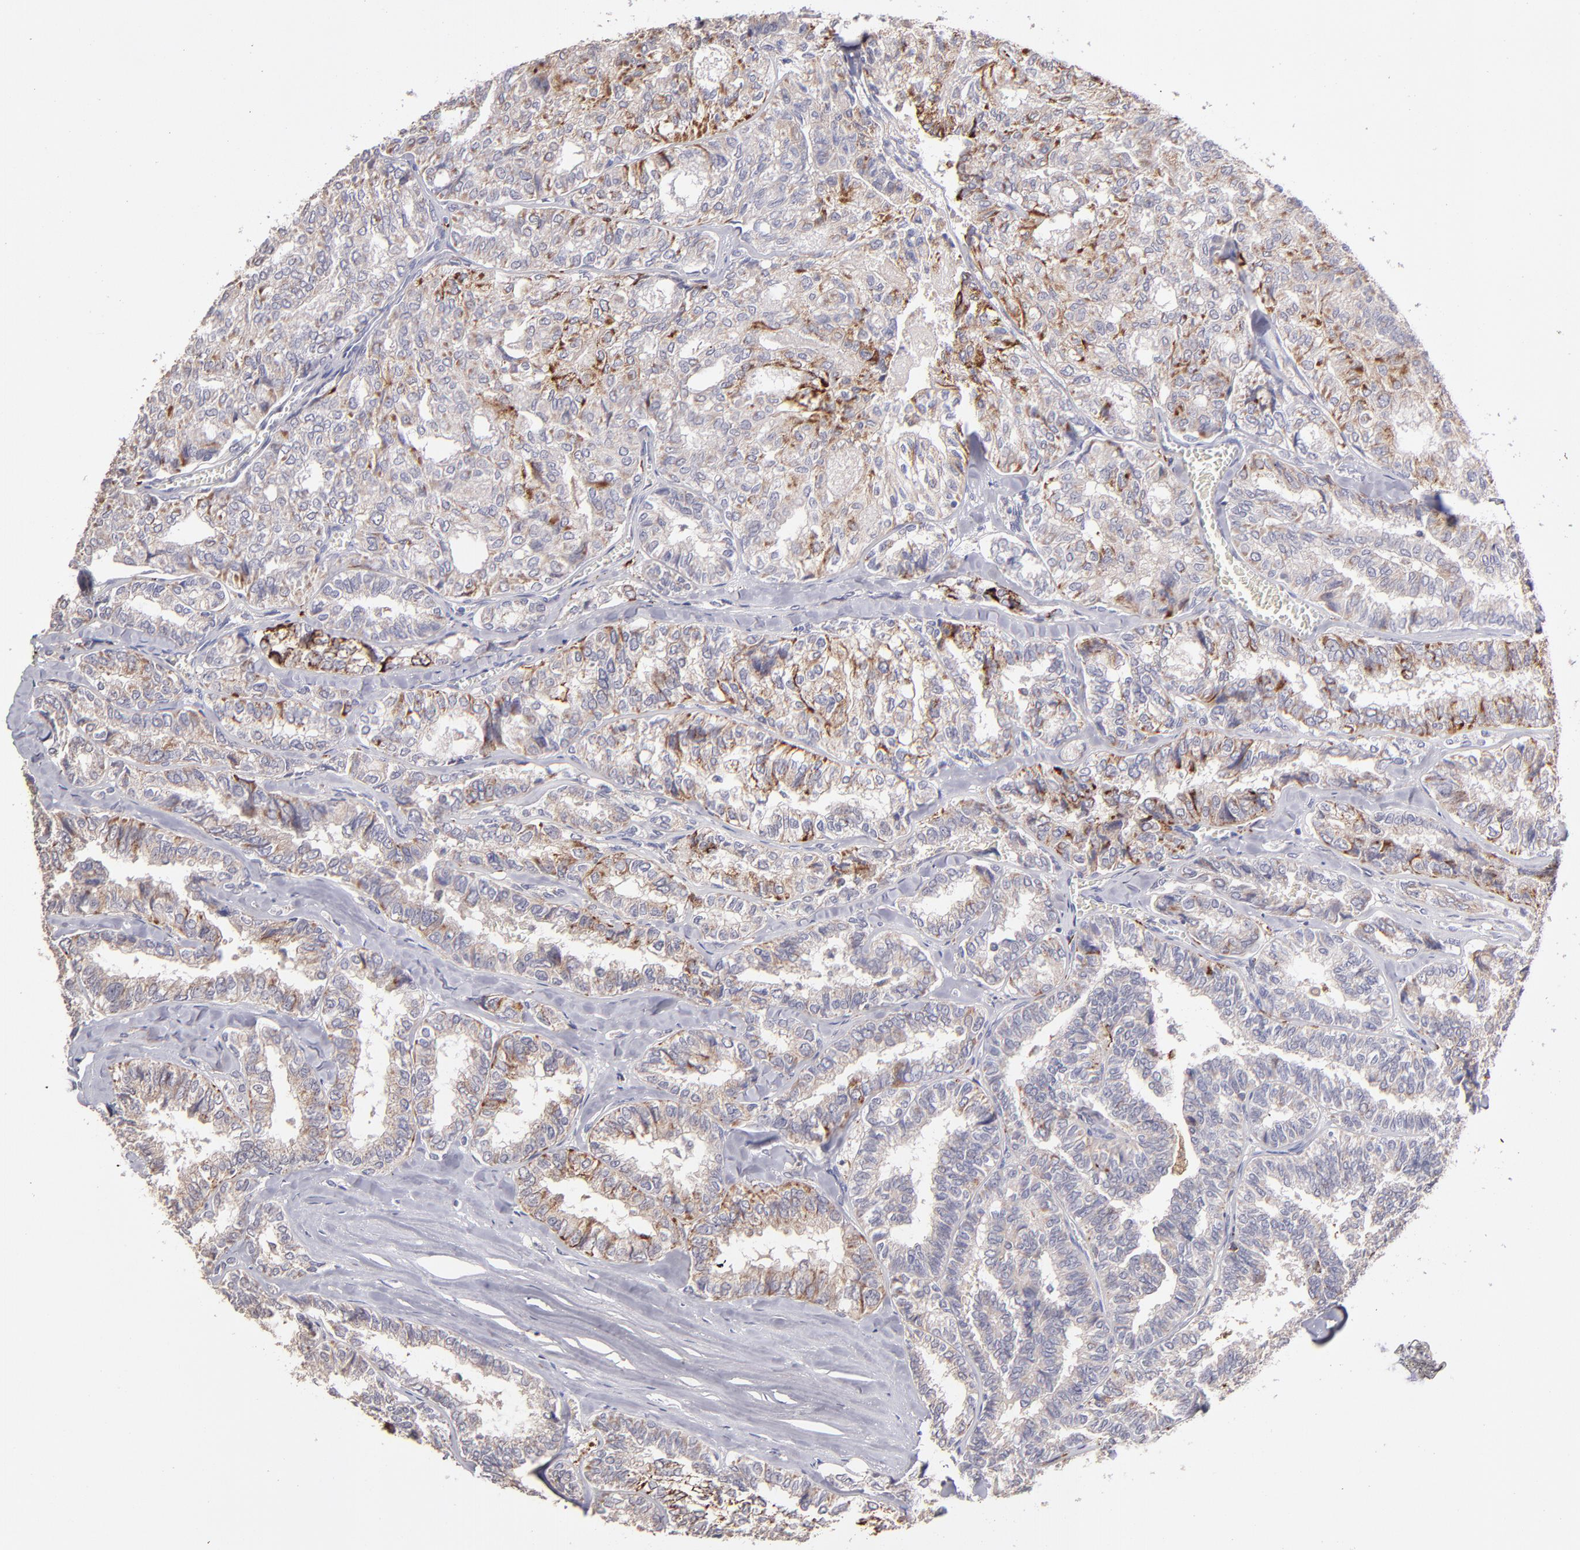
{"staining": {"intensity": "moderate", "quantity": "<25%", "location": "cytoplasmic/membranous"}, "tissue": "thyroid cancer", "cell_type": "Tumor cells", "image_type": "cancer", "snomed": [{"axis": "morphology", "description": "Papillary adenocarcinoma, NOS"}, {"axis": "topography", "description": "Thyroid gland"}], "caption": "A low amount of moderate cytoplasmic/membranous positivity is present in about <25% of tumor cells in thyroid cancer tissue.", "gene": "GLDC", "patient": {"sex": "female", "age": 35}}